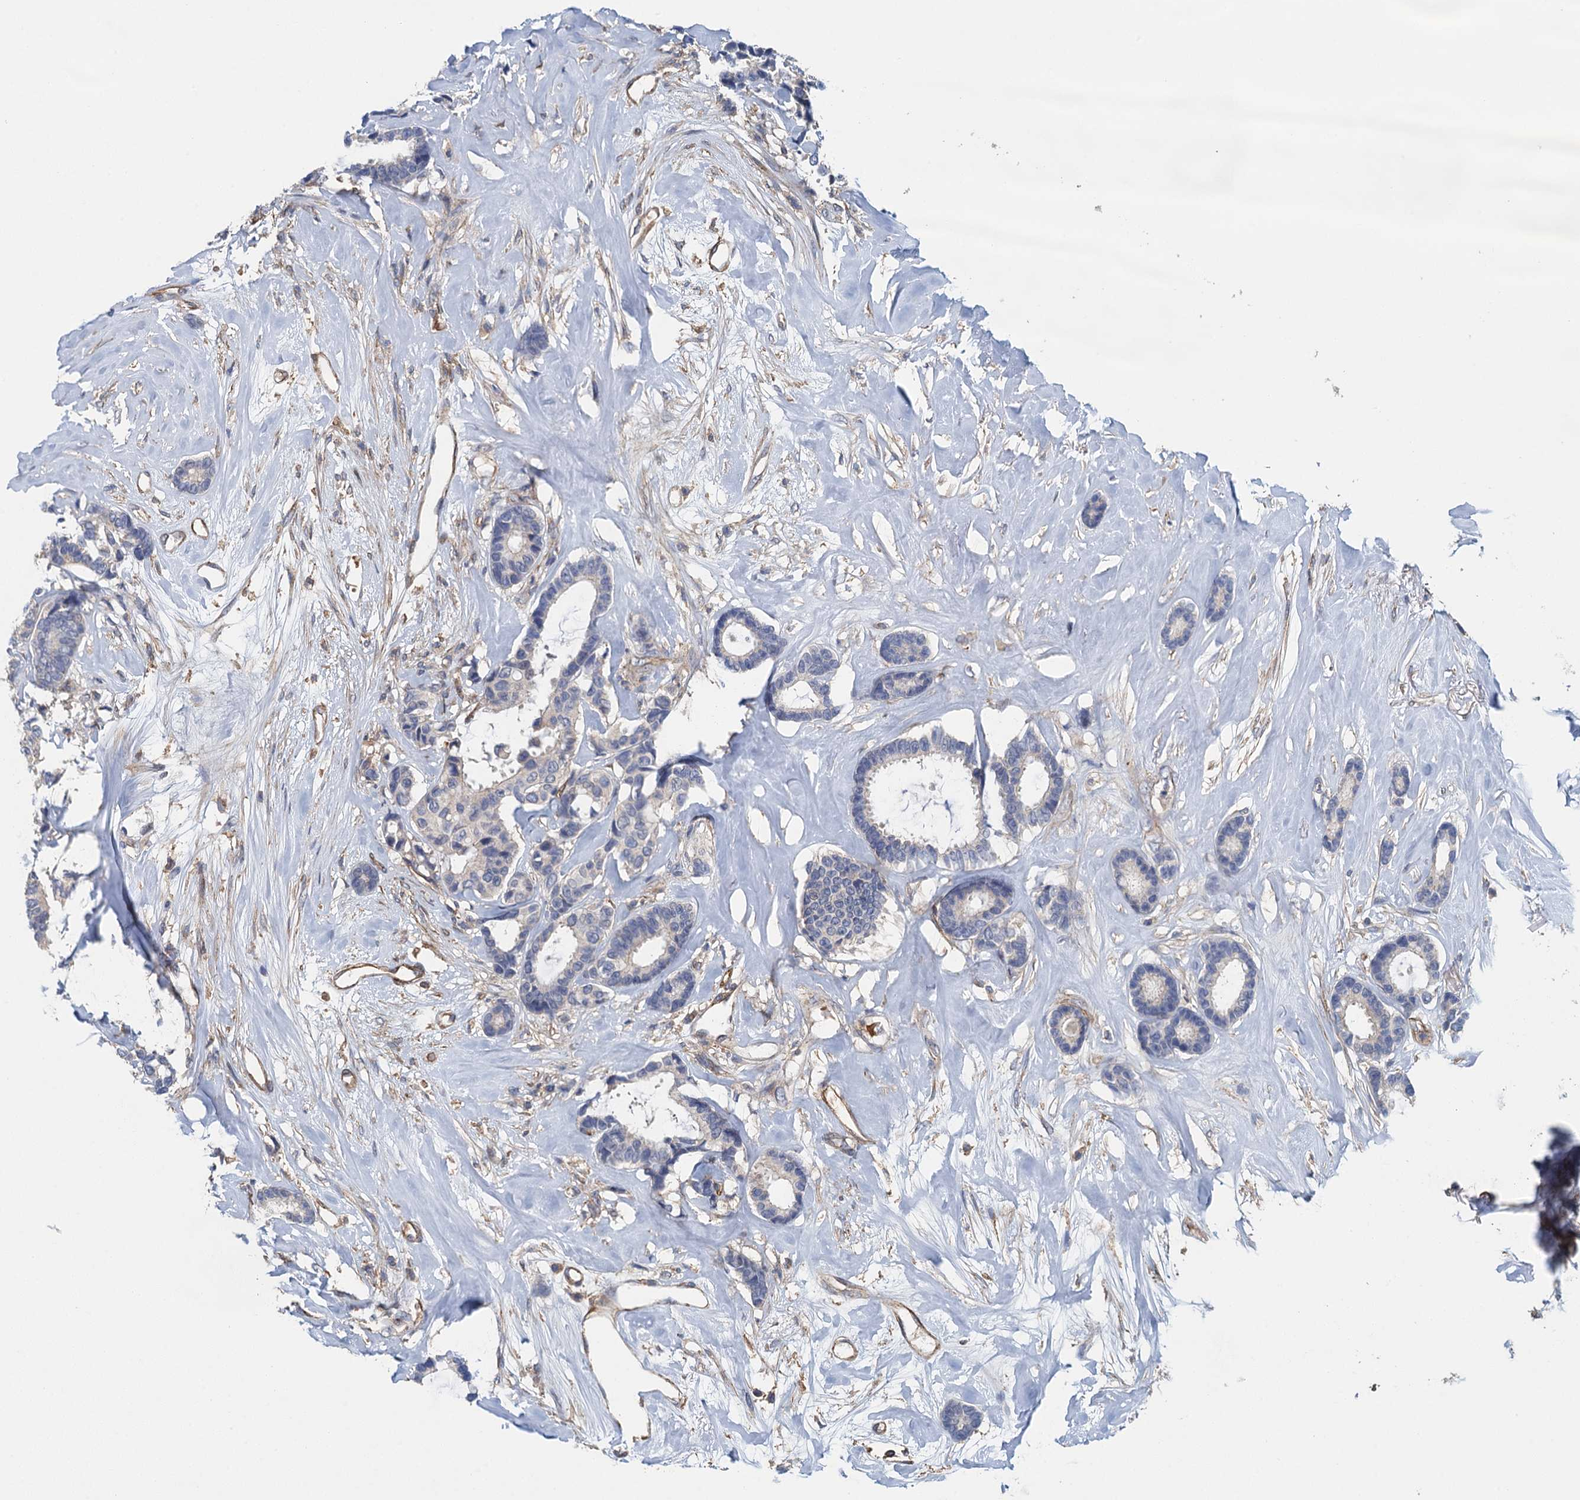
{"staining": {"intensity": "negative", "quantity": "none", "location": "none"}, "tissue": "breast cancer", "cell_type": "Tumor cells", "image_type": "cancer", "snomed": [{"axis": "morphology", "description": "Duct carcinoma"}, {"axis": "topography", "description": "Breast"}], "caption": "The immunohistochemistry (IHC) photomicrograph has no significant staining in tumor cells of intraductal carcinoma (breast) tissue. (DAB IHC, high magnification).", "gene": "RSAD2", "patient": {"sex": "female", "age": 87}}